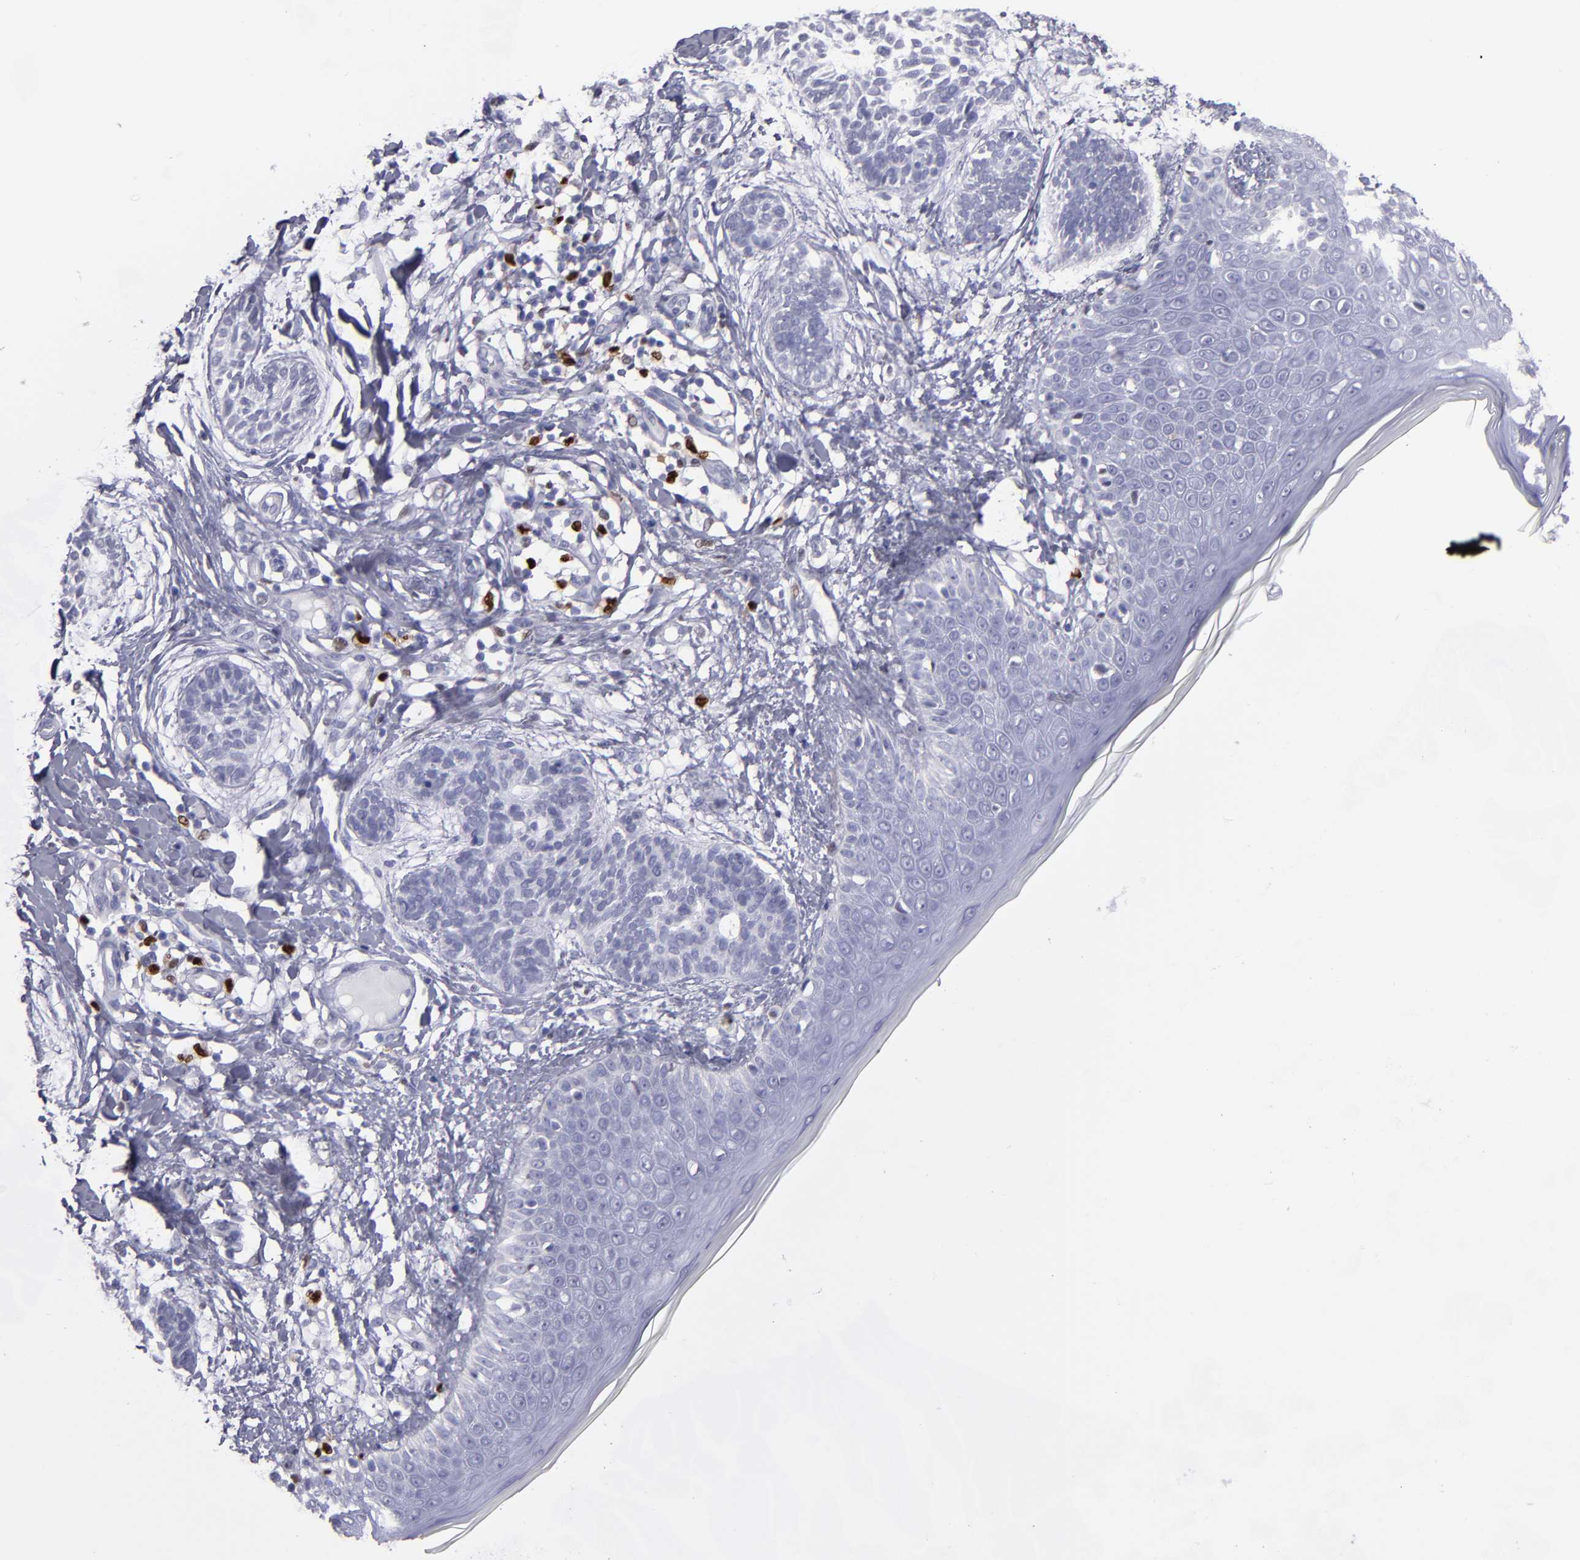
{"staining": {"intensity": "negative", "quantity": "none", "location": "none"}, "tissue": "skin cancer", "cell_type": "Tumor cells", "image_type": "cancer", "snomed": [{"axis": "morphology", "description": "Normal tissue, NOS"}, {"axis": "morphology", "description": "Basal cell carcinoma"}, {"axis": "topography", "description": "Skin"}], "caption": "Skin cancer stained for a protein using immunohistochemistry (IHC) shows no positivity tumor cells.", "gene": "IRF8", "patient": {"sex": "male", "age": 63}}